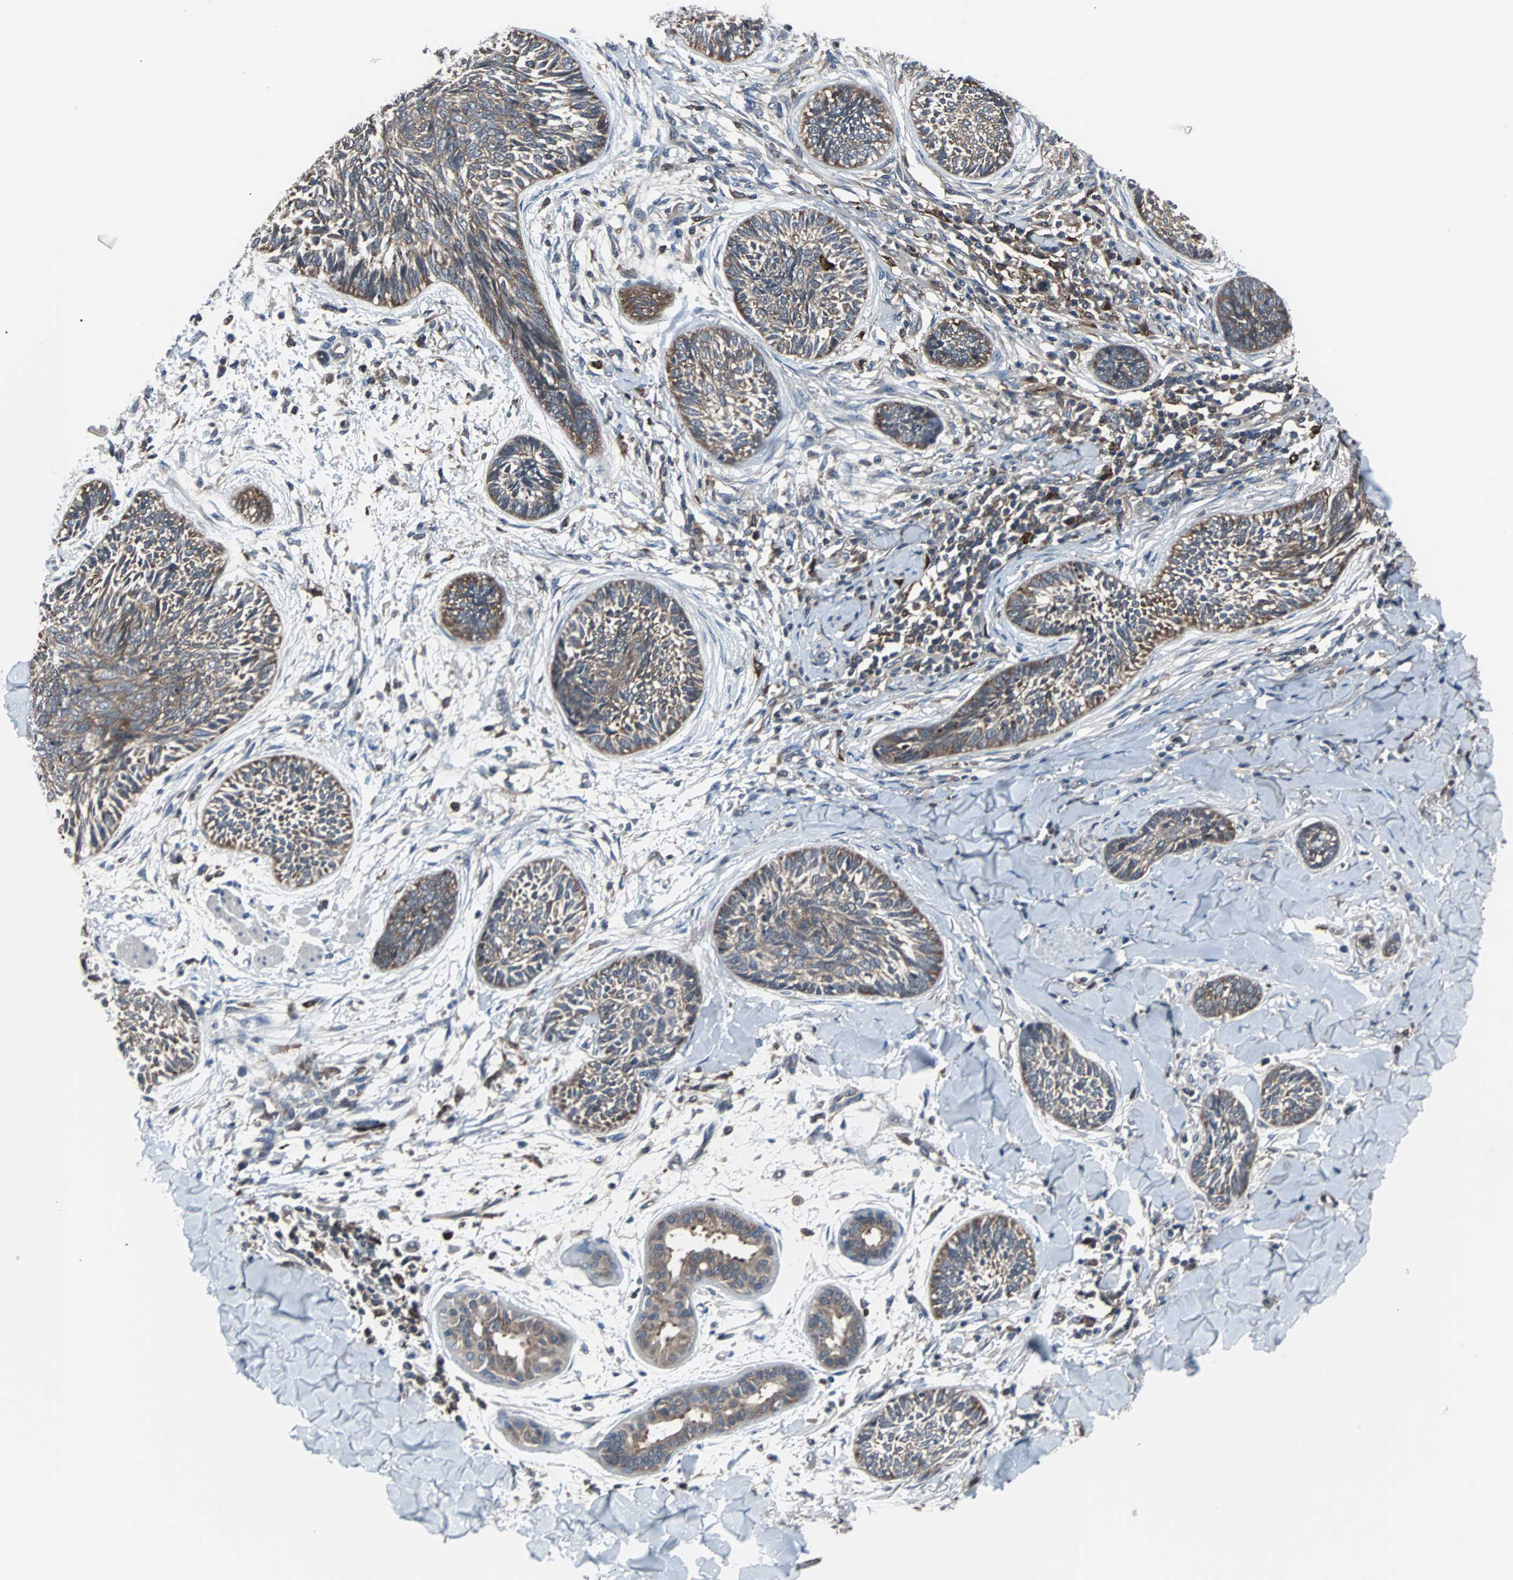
{"staining": {"intensity": "weak", "quantity": ">75%", "location": "cytoplasmic/membranous"}, "tissue": "skin cancer", "cell_type": "Tumor cells", "image_type": "cancer", "snomed": [{"axis": "morphology", "description": "Papilloma, NOS"}, {"axis": "morphology", "description": "Basal cell carcinoma"}, {"axis": "topography", "description": "Skin"}], "caption": "This micrograph reveals immunohistochemistry staining of skin cancer (basal cell carcinoma), with low weak cytoplasmic/membranous positivity in approximately >75% of tumor cells.", "gene": "PAK1", "patient": {"sex": "male", "age": 87}}